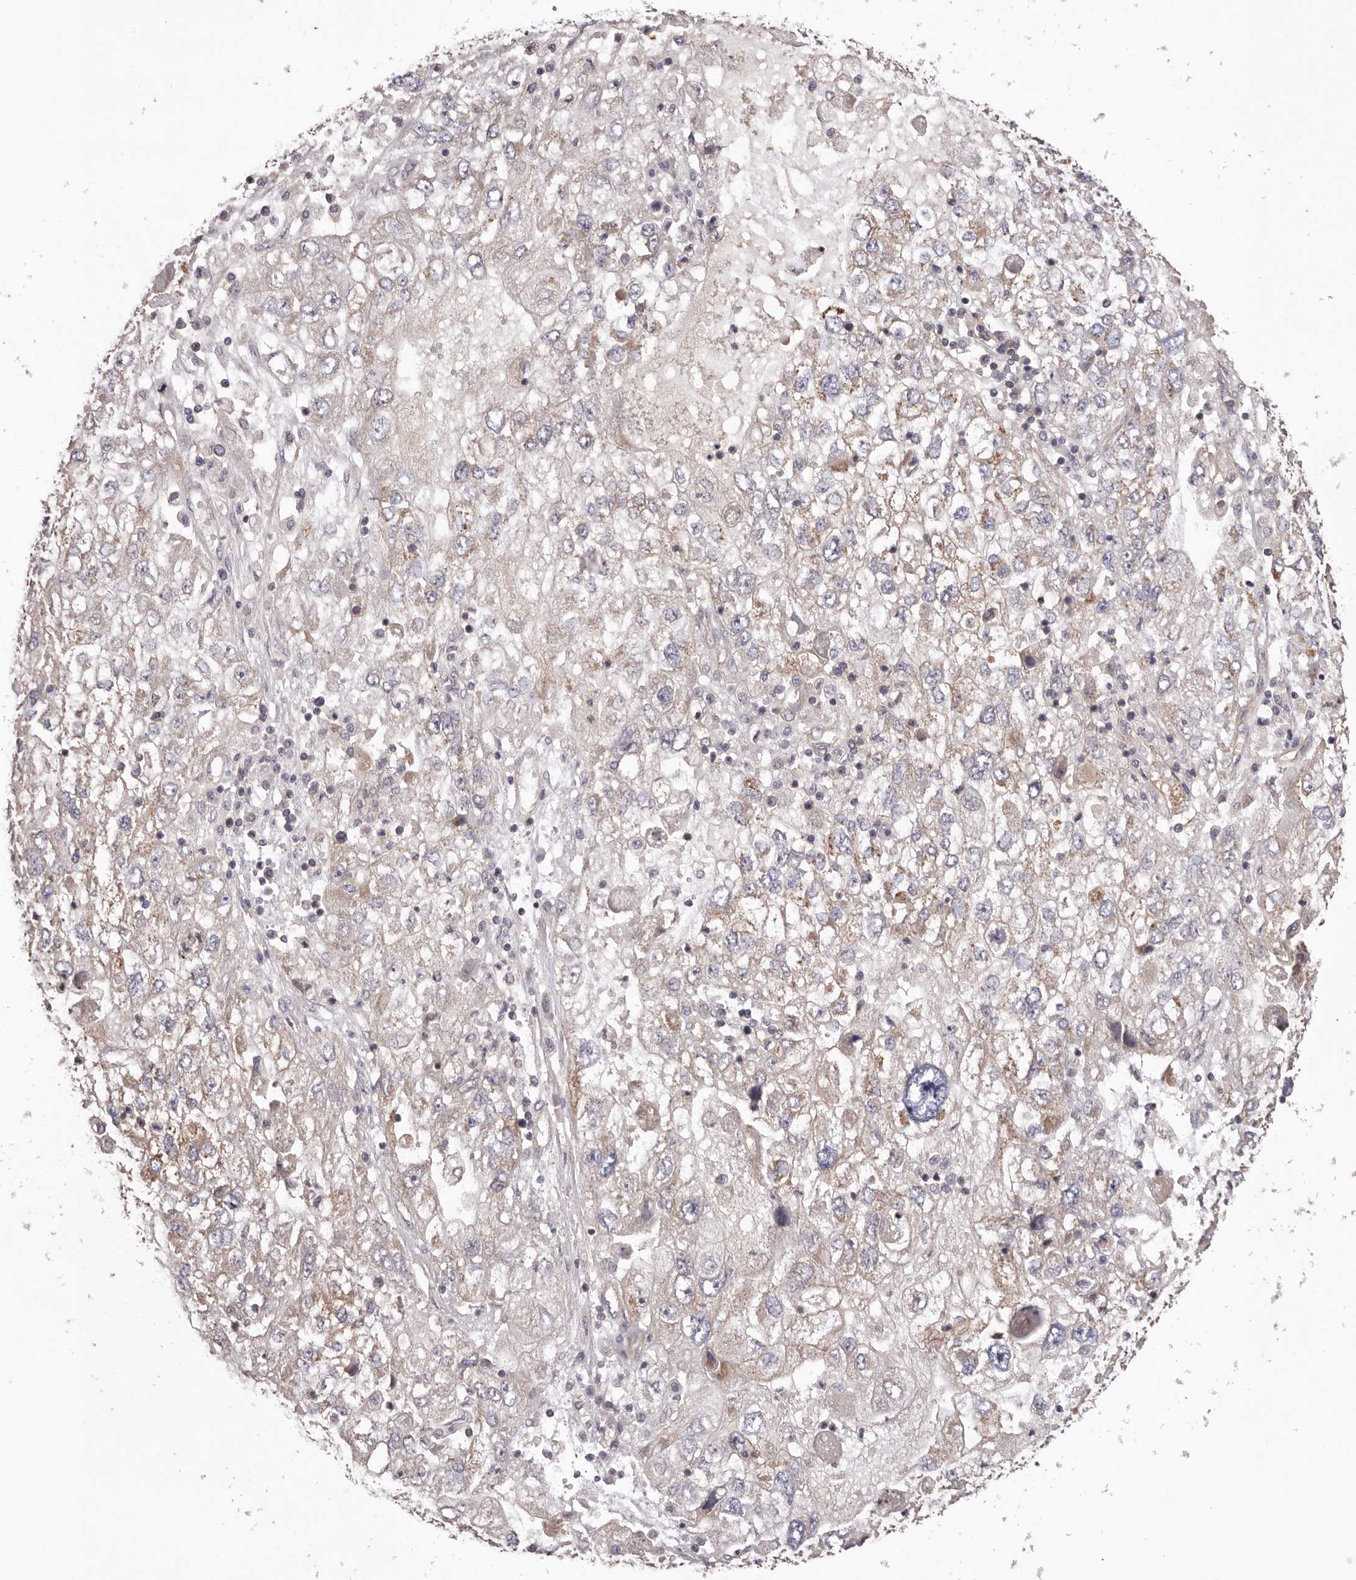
{"staining": {"intensity": "moderate", "quantity": "<25%", "location": "cytoplasmic/membranous"}, "tissue": "endometrial cancer", "cell_type": "Tumor cells", "image_type": "cancer", "snomed": [{"axis": "morphology", "description": "Adenocarcinoma, NOS"}, {"axis": "topography", "description": "Endometrium"}], "caption": "Tumor cells exhibit moderate cytoplasmic/membranous expression in approximately <25% of cells in endometrial cancer.", "gene": "DMRT2", "patient": {"sex": "female", "age": 49}}